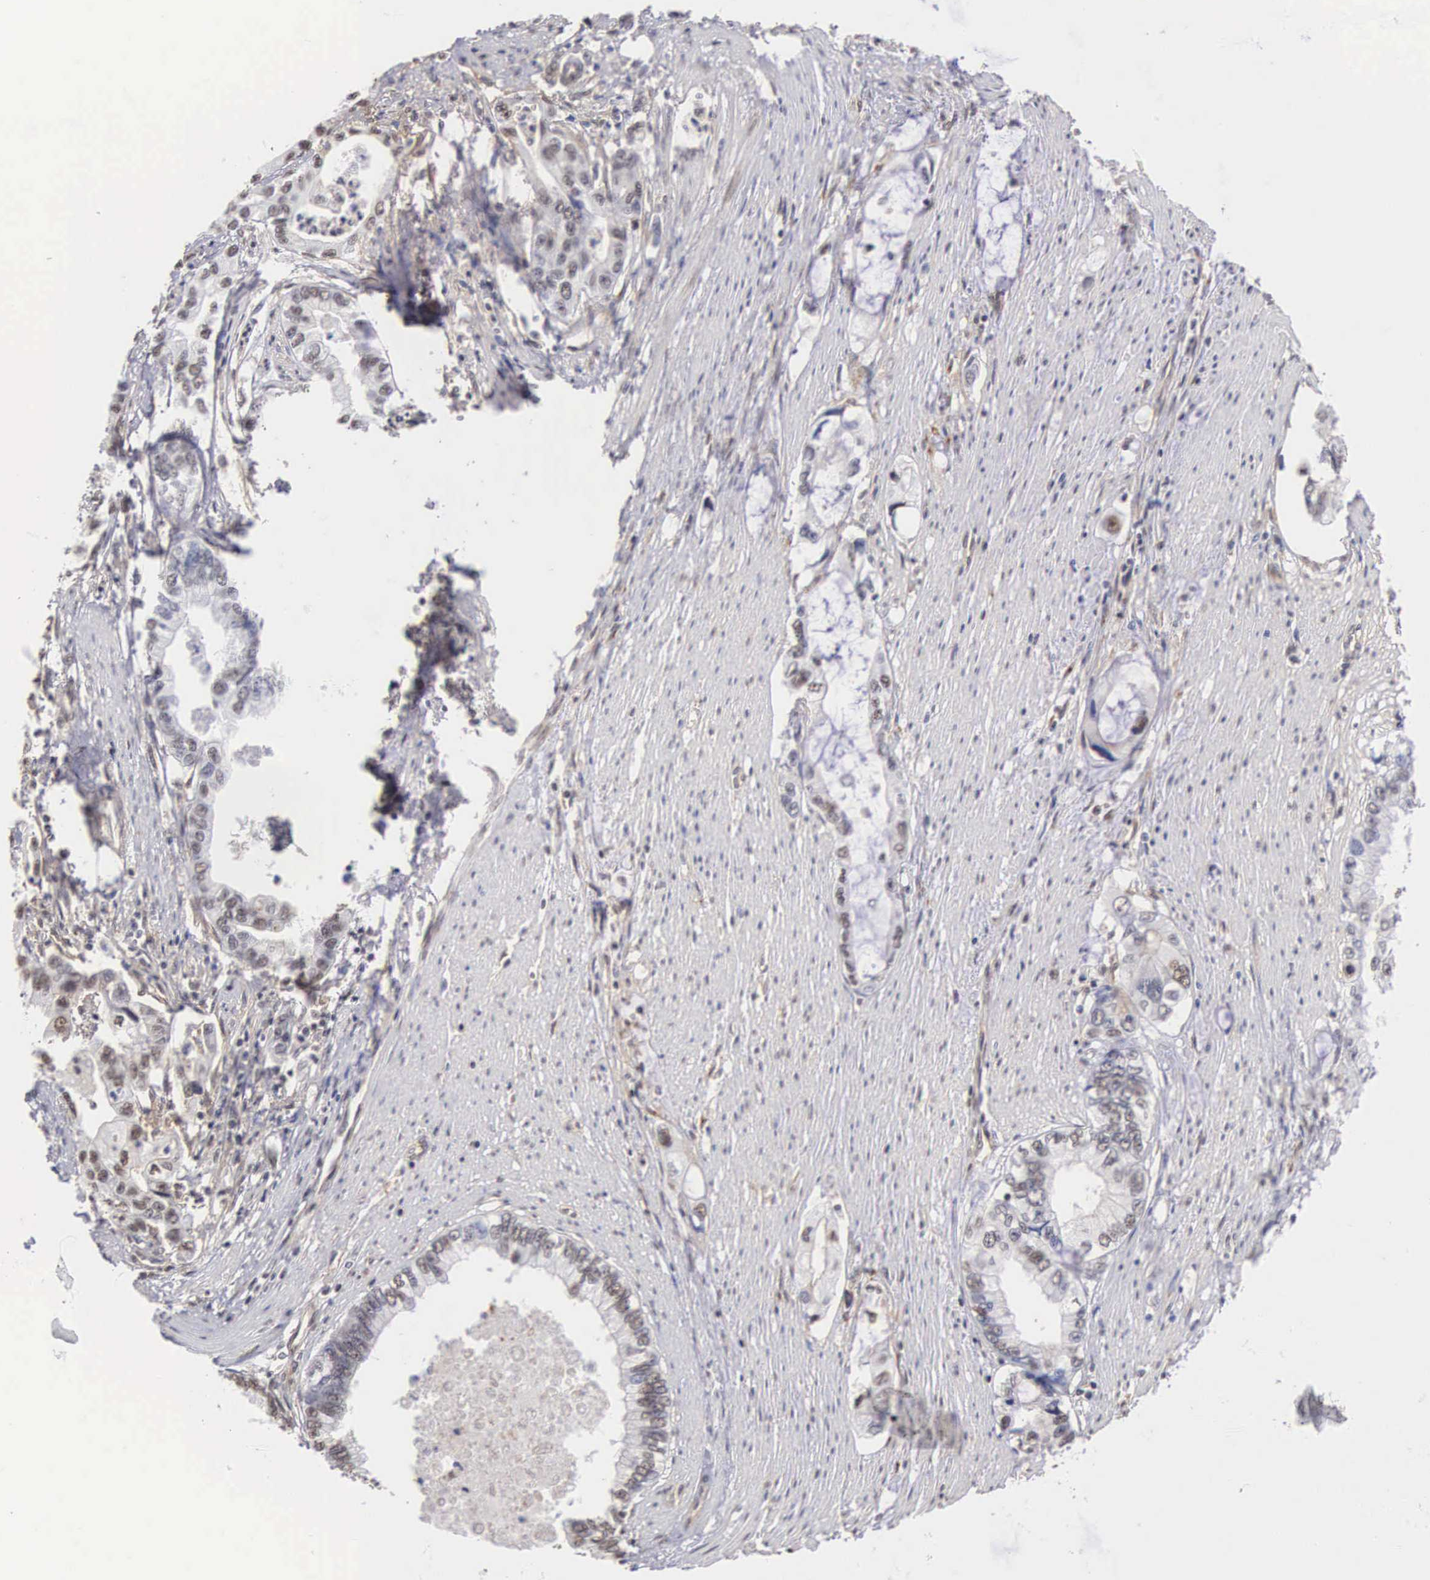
{"staining": {"intensity": "negative", "quantity": "none", "location": "none"}, "tissue": "pancreatic cancer", "cell_type": "Tumor cells", "image_type": "cancer", "snomed": [{"axis": "morphology", "description": "Adenocarcinoma, NOS"}, {"axis": "topography", "description": "Pancreas"}, {"axis": "topography", "description": "Stomach, upper"}], "caption": "Immunohistochemistry (IHC) histopathology image of neoplastic tissue: human adenocarcinoma (pancreatic) stained with DAB reveals no significant protein positivity in tumor cells. (DAB (3,3'-diaminobenzidine) immunohistochemistry (IHC) visualized using brightfield microscopy, high magnification).", "gene": "NR4A2", "patient": {"sex": "male", "age": 77}}